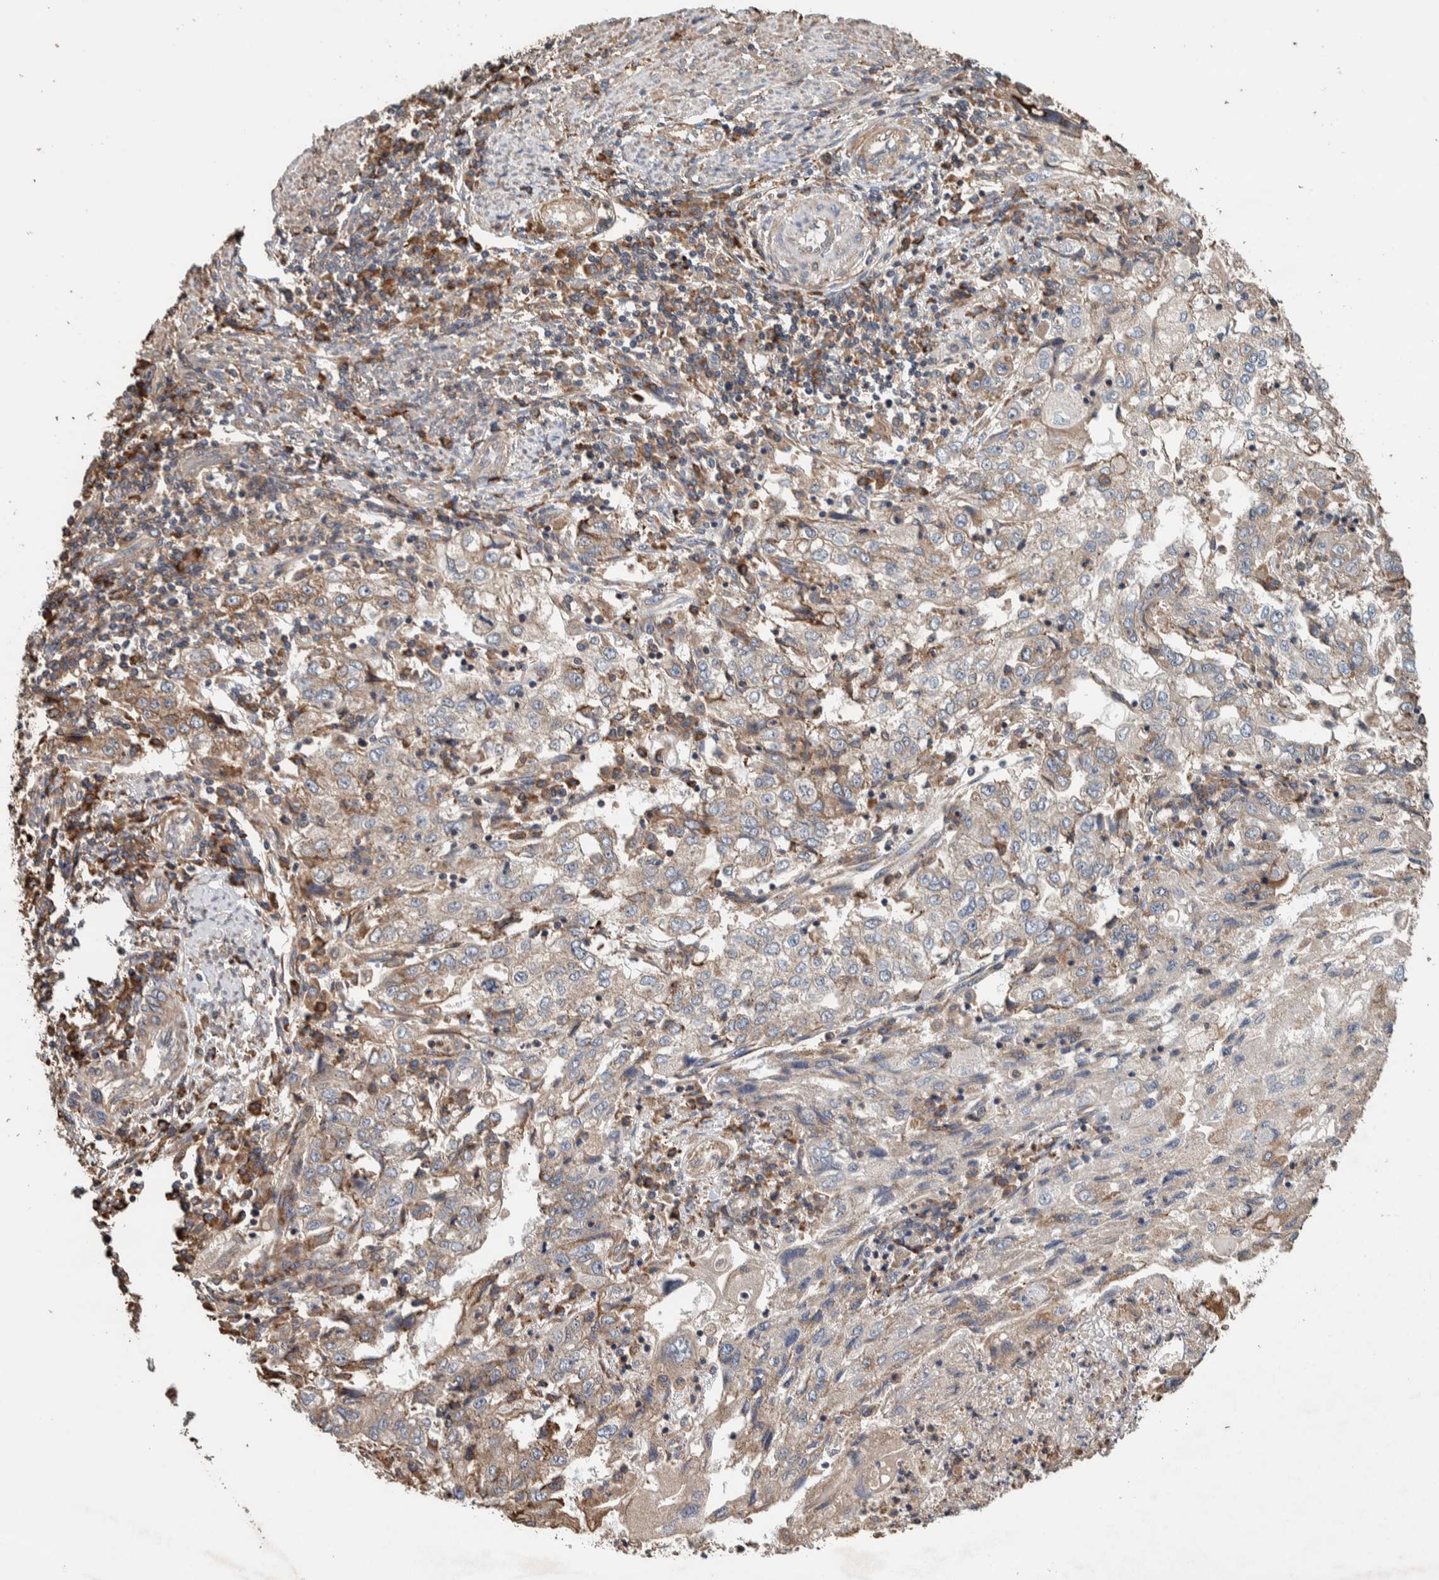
{"staining": {"intensity": "weak", "quantity": "25%-75%", "location": "cytoplasmic/membranous"}, "tissue": "endometrial cancer", "cell_type": "Tumor cells", "image_type": "cancer", "snomed": [{"axis": "morphology", "description": "Adenocarcinoma, NOS"}, {"axis": "topography", "description": "Endometrium"}], "caption": "Approximately 25%-75% of tumor cells in human endometrial cancer reveal weak cytoplasmic/membranous protein staining as visualized by brown immunohistochemical staining.", "gene": "PLA2G3", "patient": {"sex": "female", "age": 49}}